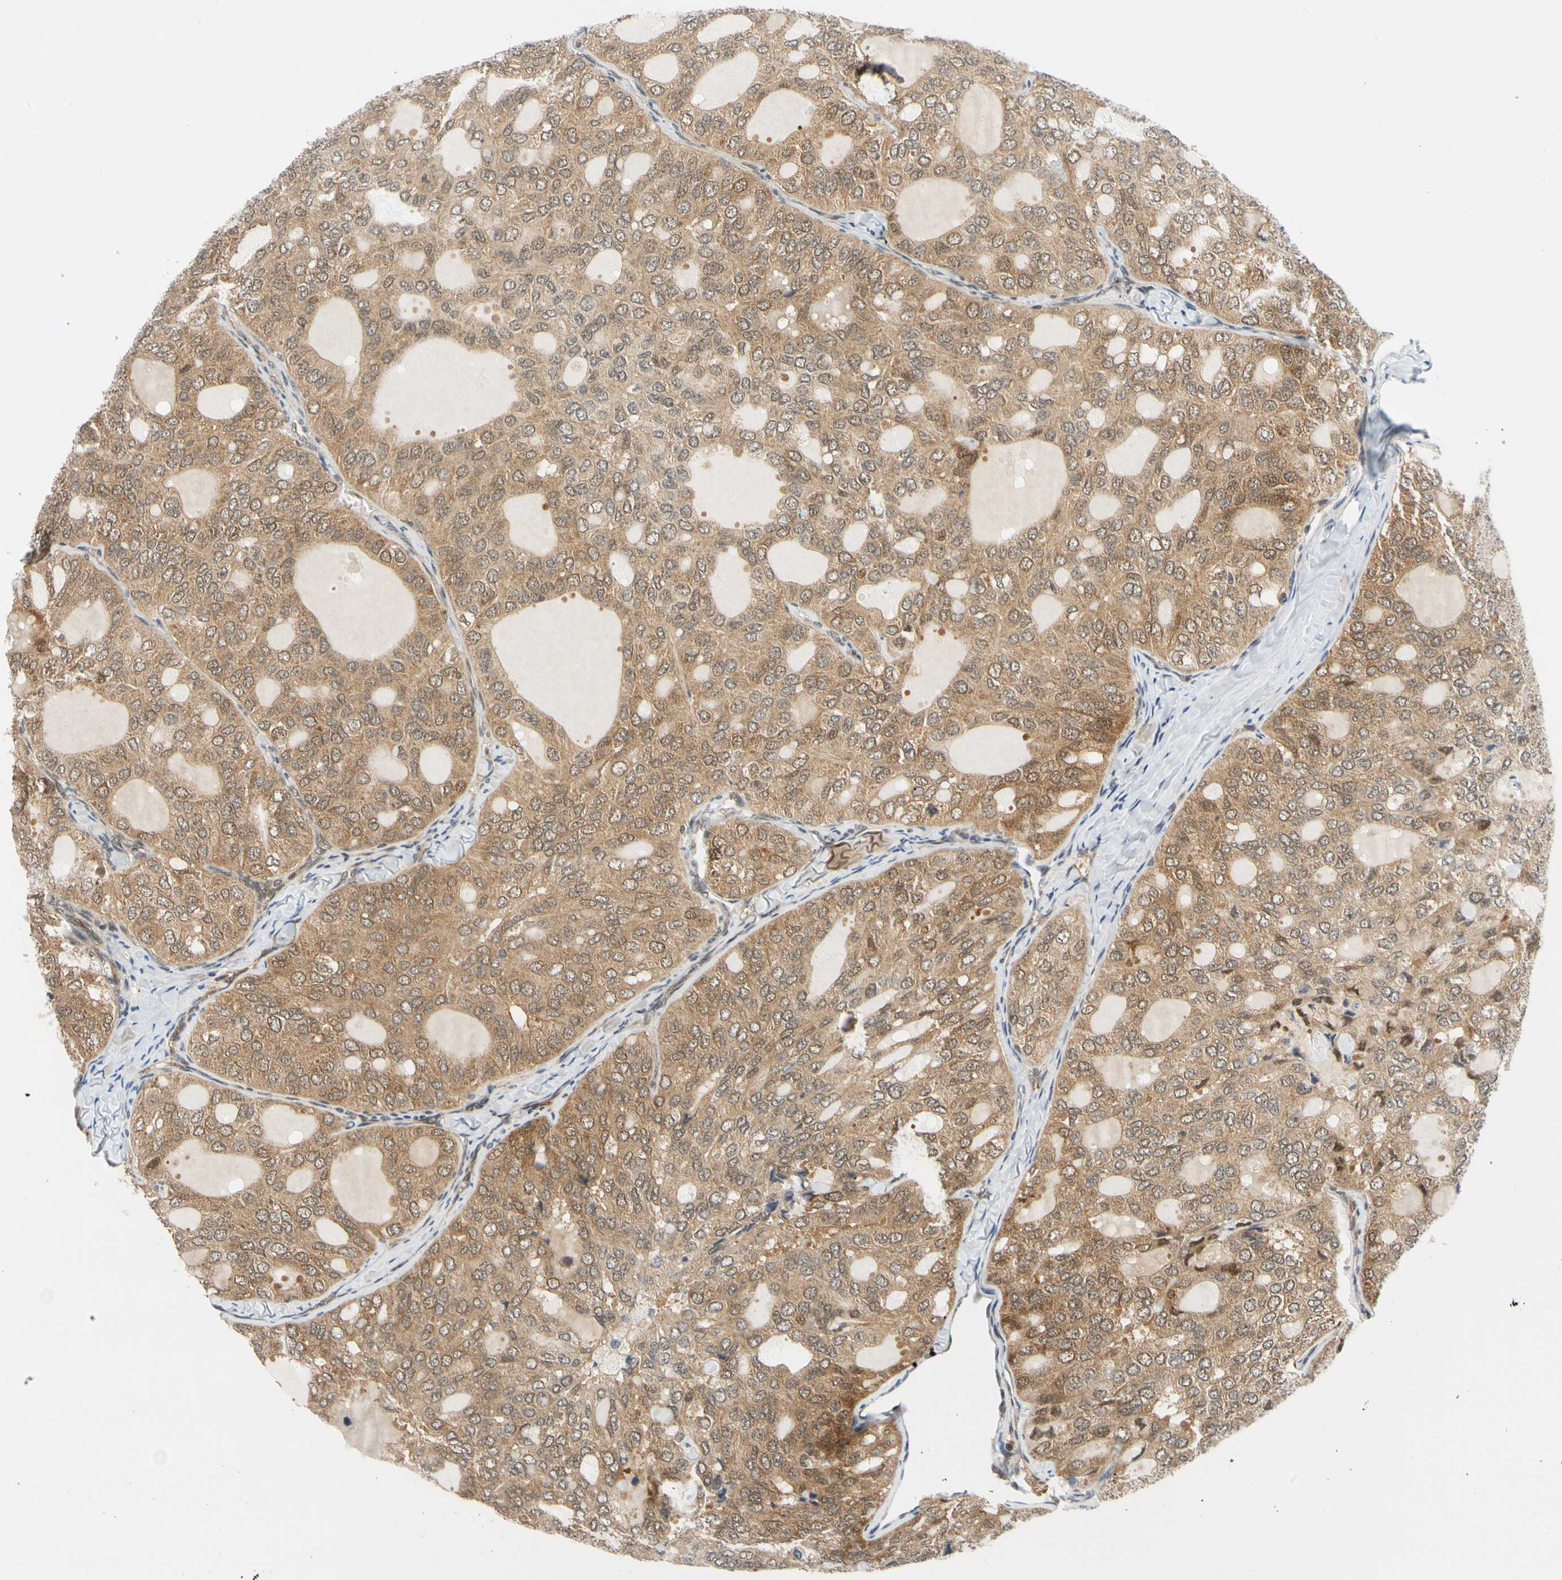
{"staining": {"intensity": "moderate", "quantity": ">75%", "location": "cytoplasmic/membranous"}, "tissue": "thyroid cancer", "cell_type": "Tumor cells", "image_type": "cancer", "snomed": [{"axis": "morphology", "description": "Follicular adenoma carcinoma, NOS"}, {"axis": "topography", "description": "Thyroid gland"}], "caption": "Thyroid follicular adenoma carcinoma stained with DAB IHC demonstrates medium levels of moderate cytoplasmic/membranous positivity in approximately >75% of tumor cells. (DAB (3,3'-diaminobenzidine) IHC with brightfield microscopy, high magnification).", "gene": "MAPK9", "patient": {"sex": "male", "age": 75}}